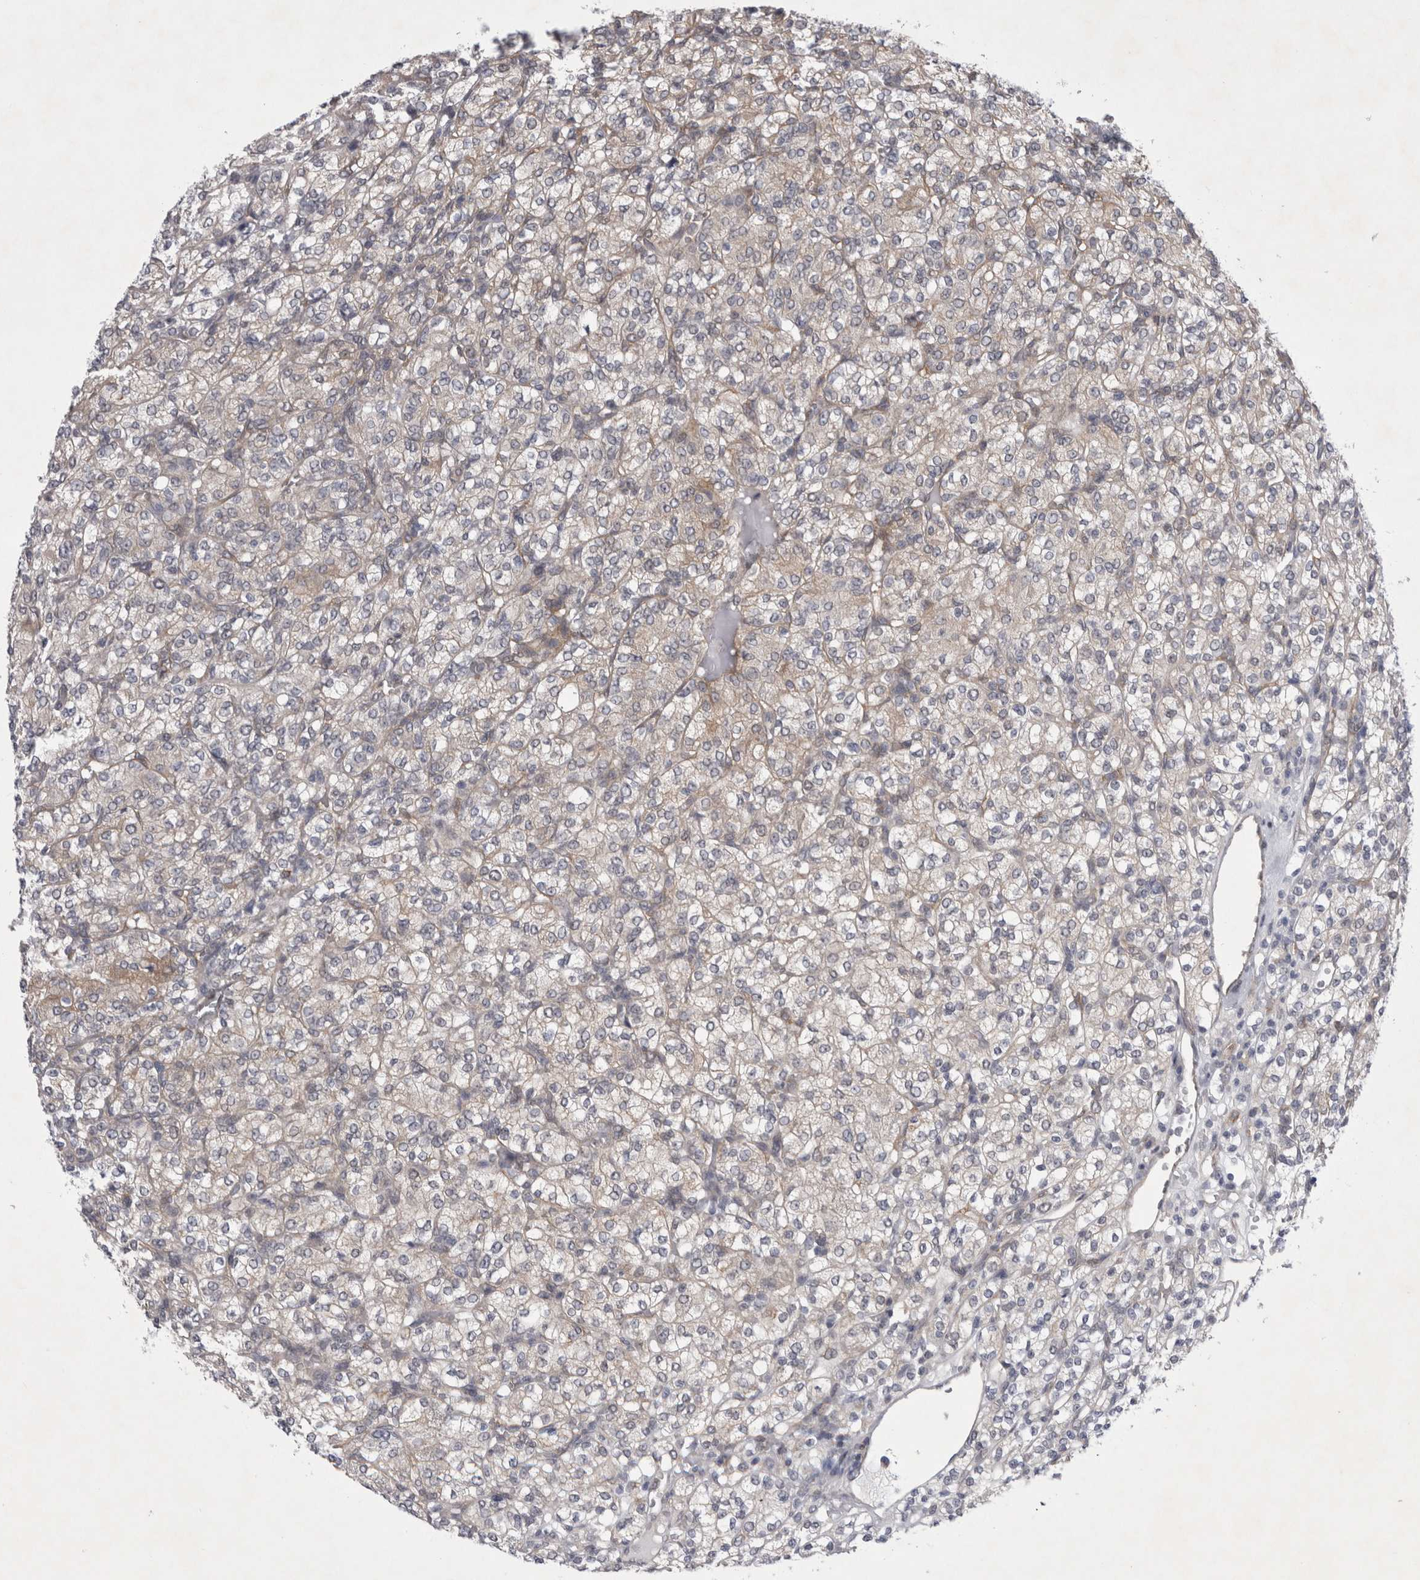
{"staining": {"intensity": "weak", "quantity": "25%-75%", "location": "cytoplasmic/membranous"}, "tissue": "renal cancer", "cell_type": "Tumor cells", "image_type": "cancer", "snomed": [{"axis": "morphology", "description": "Adenocarcinoma, NOS"}, {"axis": "topography", "description": "Kidney"}], "caption": "This is an image of IHC staining of adenocarcinoma (renal), which shows weak positivity in the cytoplasmic/membranous of tumor cells.", "gene": "PARP11", "patient": {"sex": "male", "age": 77}}